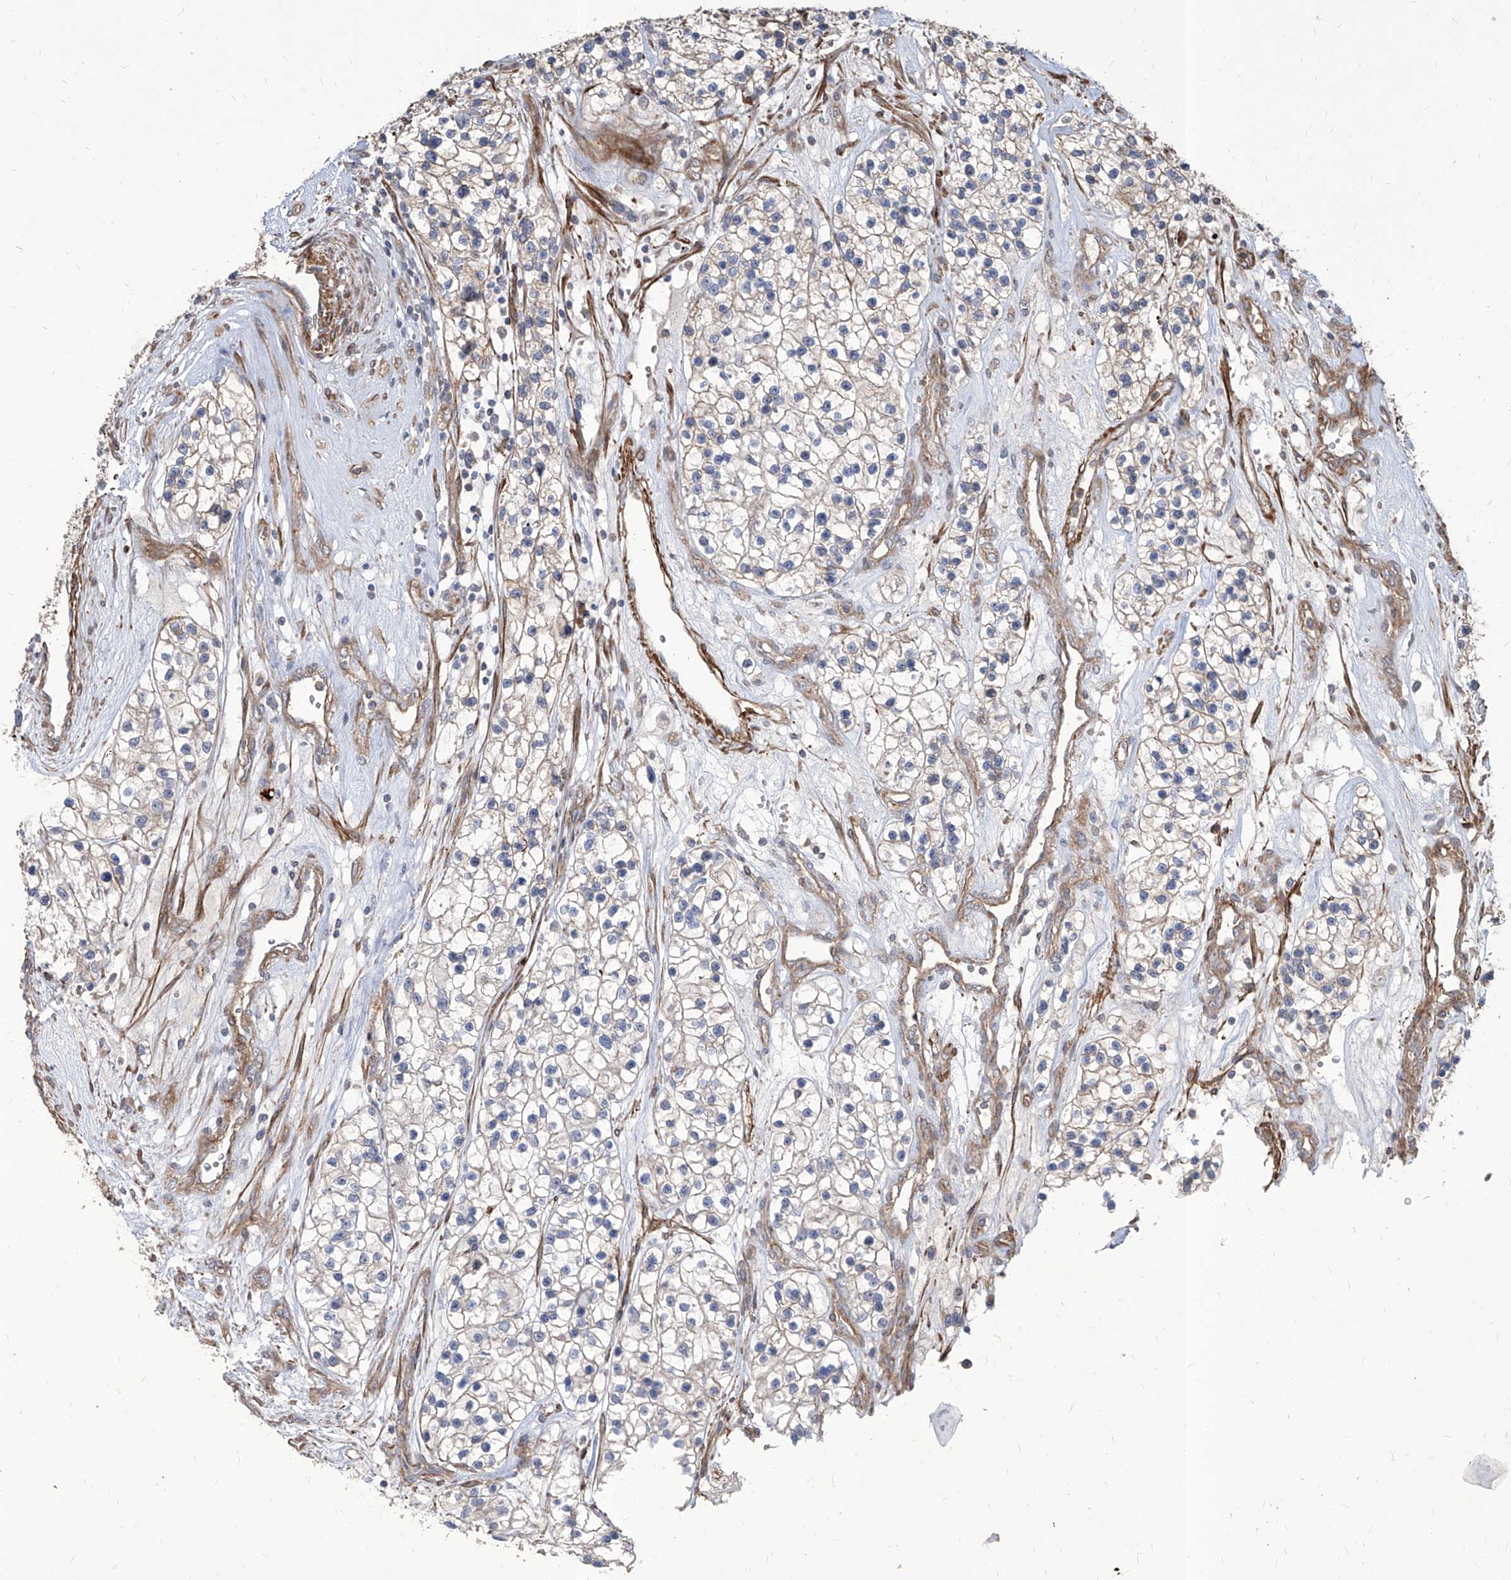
{"staining": {"intensity": "weak", "quantity": "<25%", "location": "cytoplasmic/membranous"}, "tissue": "renal cancer", "cell_type": "Tumor cells", "image_type": "cancer", "snomed": [{"axis": "morphology", "description": "Adenocarcinoma, NOS"}, {"axis": "topography", "description": "Kidney"}], "caption": "The immunohistochemistry (IHC) photomicrograph has no significant expression in tumor cells of renal cancer tissue.", "gene": "FAM83B", "patient": {"sex": "female", "age": 57}}